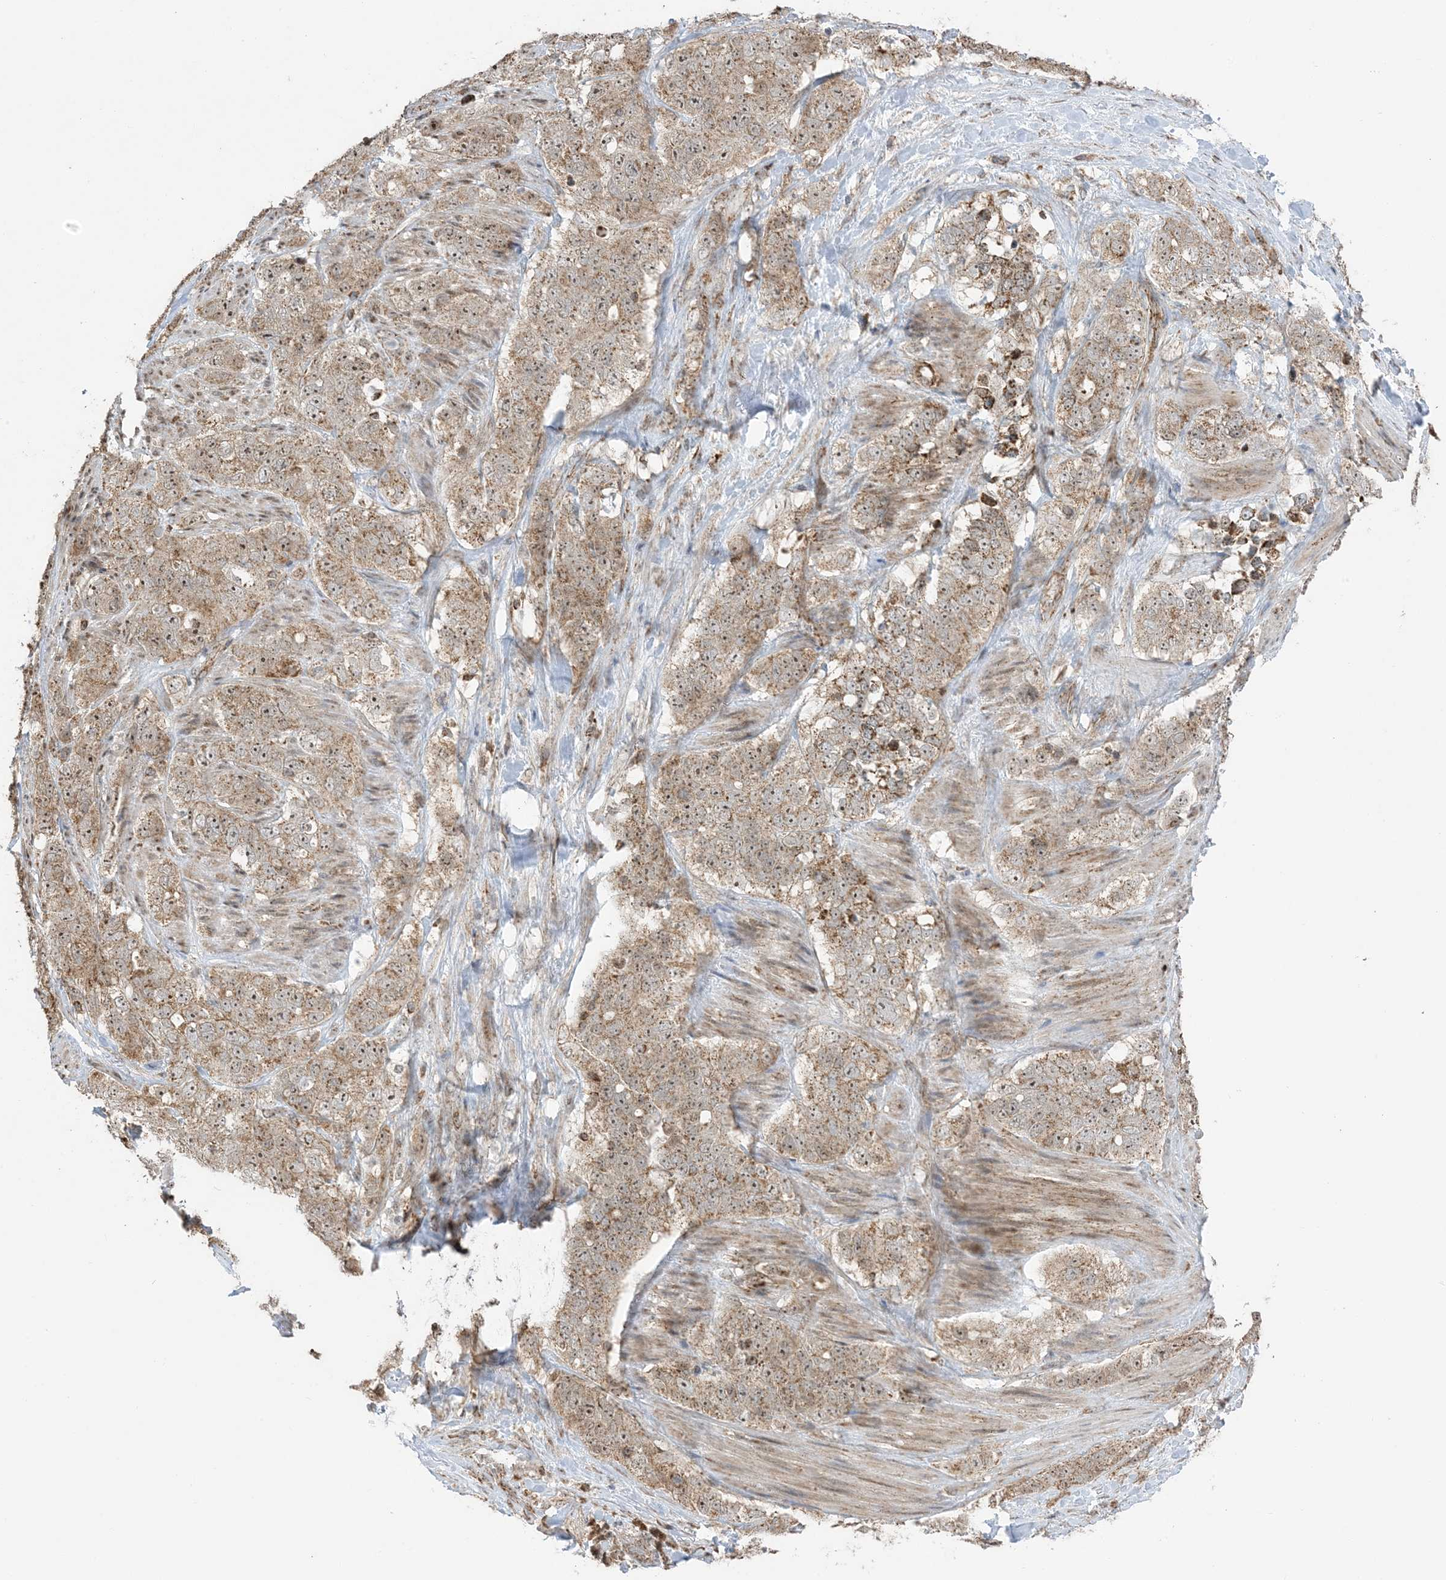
{"staining": {"intensity": "weak", "quantity": ">75%", "location": "cytoplasmic/membranous,nuclear"}, "tissue": "stomach cancer", "cell_type": "Tumor cells", "image_type": "cancer", "snomed": [{"axis": "morphology", "description": "Adenocarcinoma, NOS"}, {"axis": "topography", "description": "Stomach"}], "caption": "Protein staining of stomach adenocarcinoma tissue exhibits weak cytoplasmic/membranous and nuclear expression in about >75% of tumor cells.", "gene": "MAPKBP1", "patient": {"sex": "male", "age": 48}}